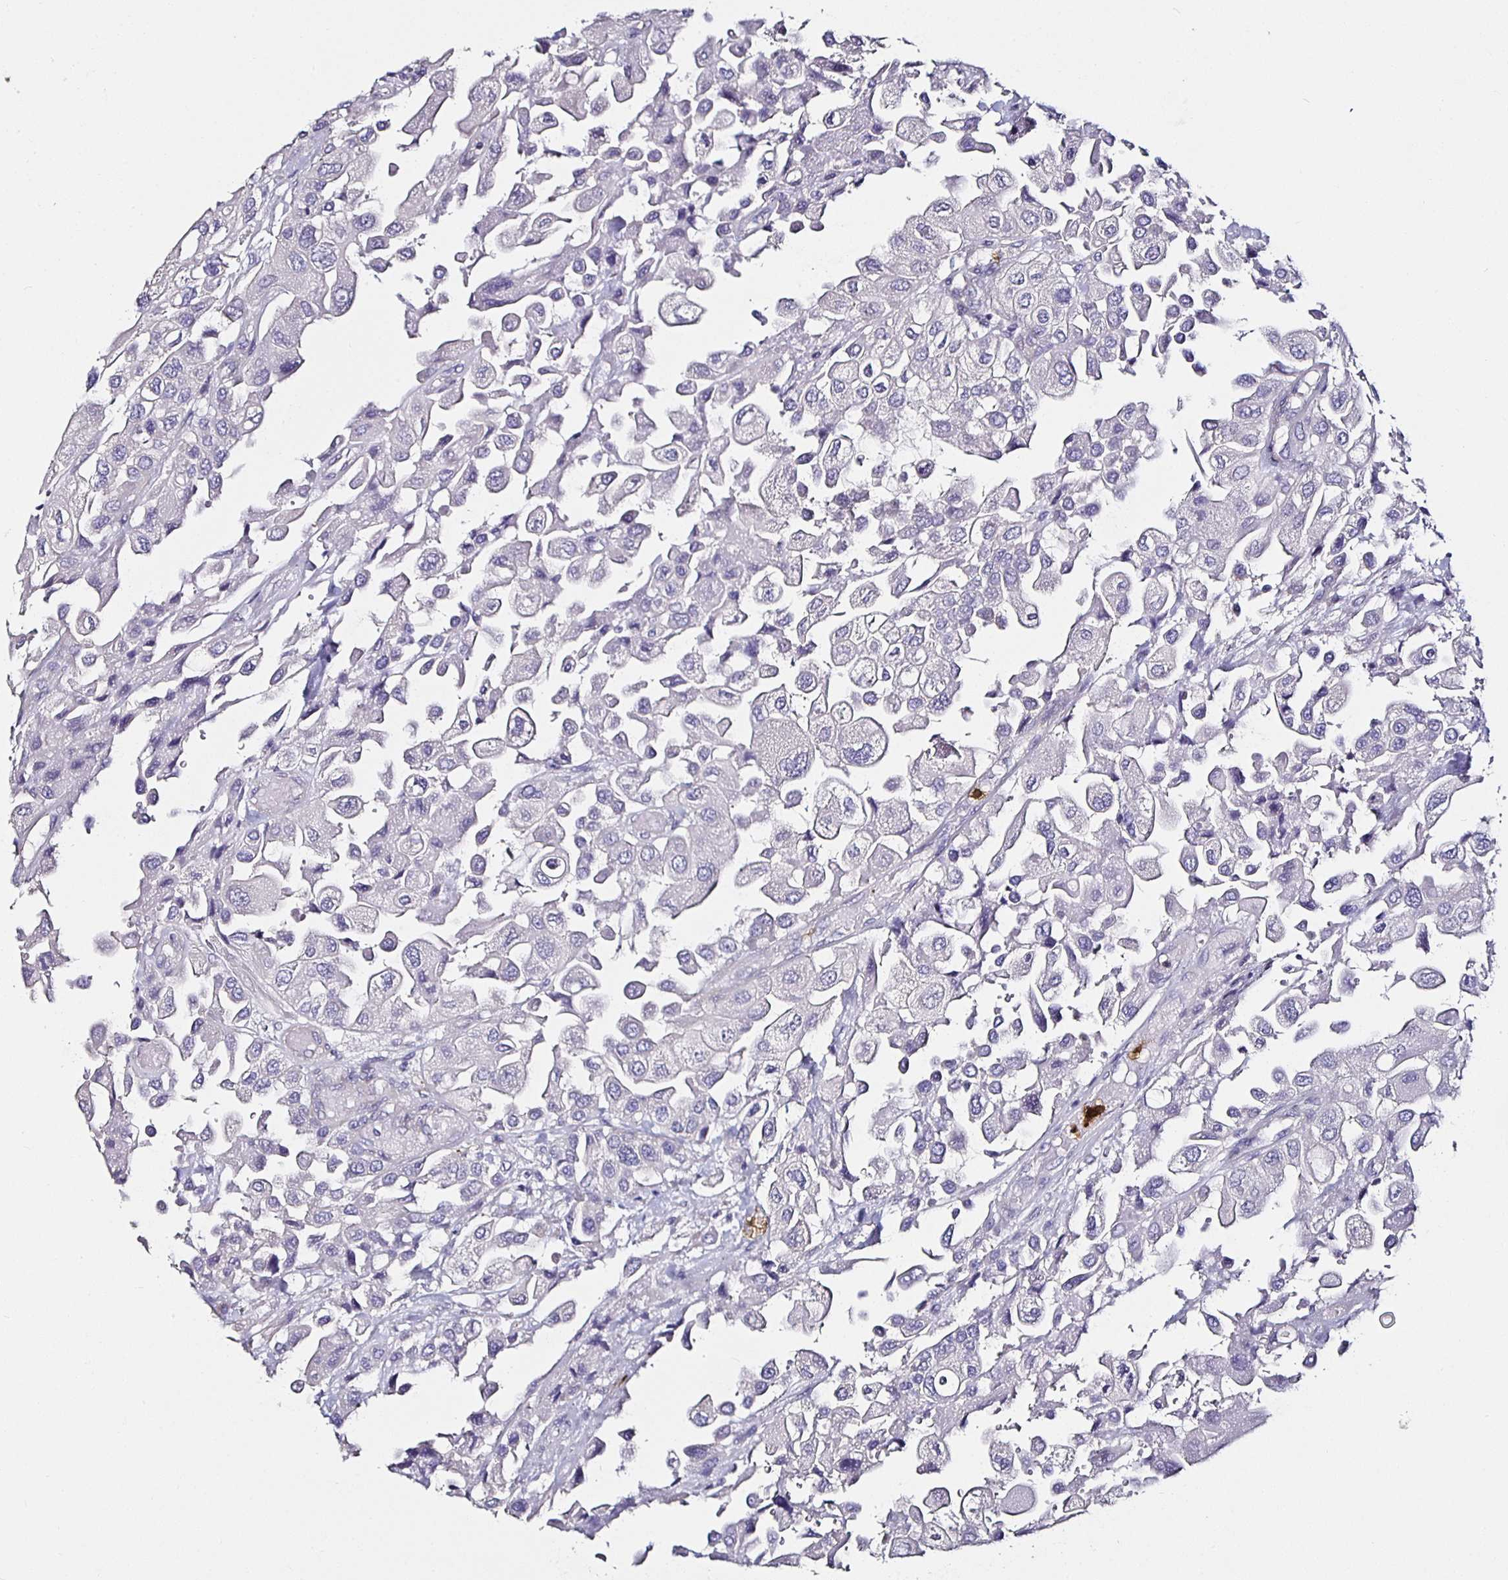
{"staining": {"intensity": "negative", "quantity": "none", "location": "none"}, "tissue": "urothelial cancer", "cell_type": "Tumor cells", "image_type": "cancer", "snomed": [{"axis": "morphology", "description": "Urothelial carcinoma, High grade"}, {"axis": "topography", "description": "Urinary bladder"}], "caption": "A high-resolution image shows IHC staining of urothelial cancer, which demonstrates no significant positivity in tumor cells.", "gene": "TLR4", "patient": {"sex": "female", "age": 64}}